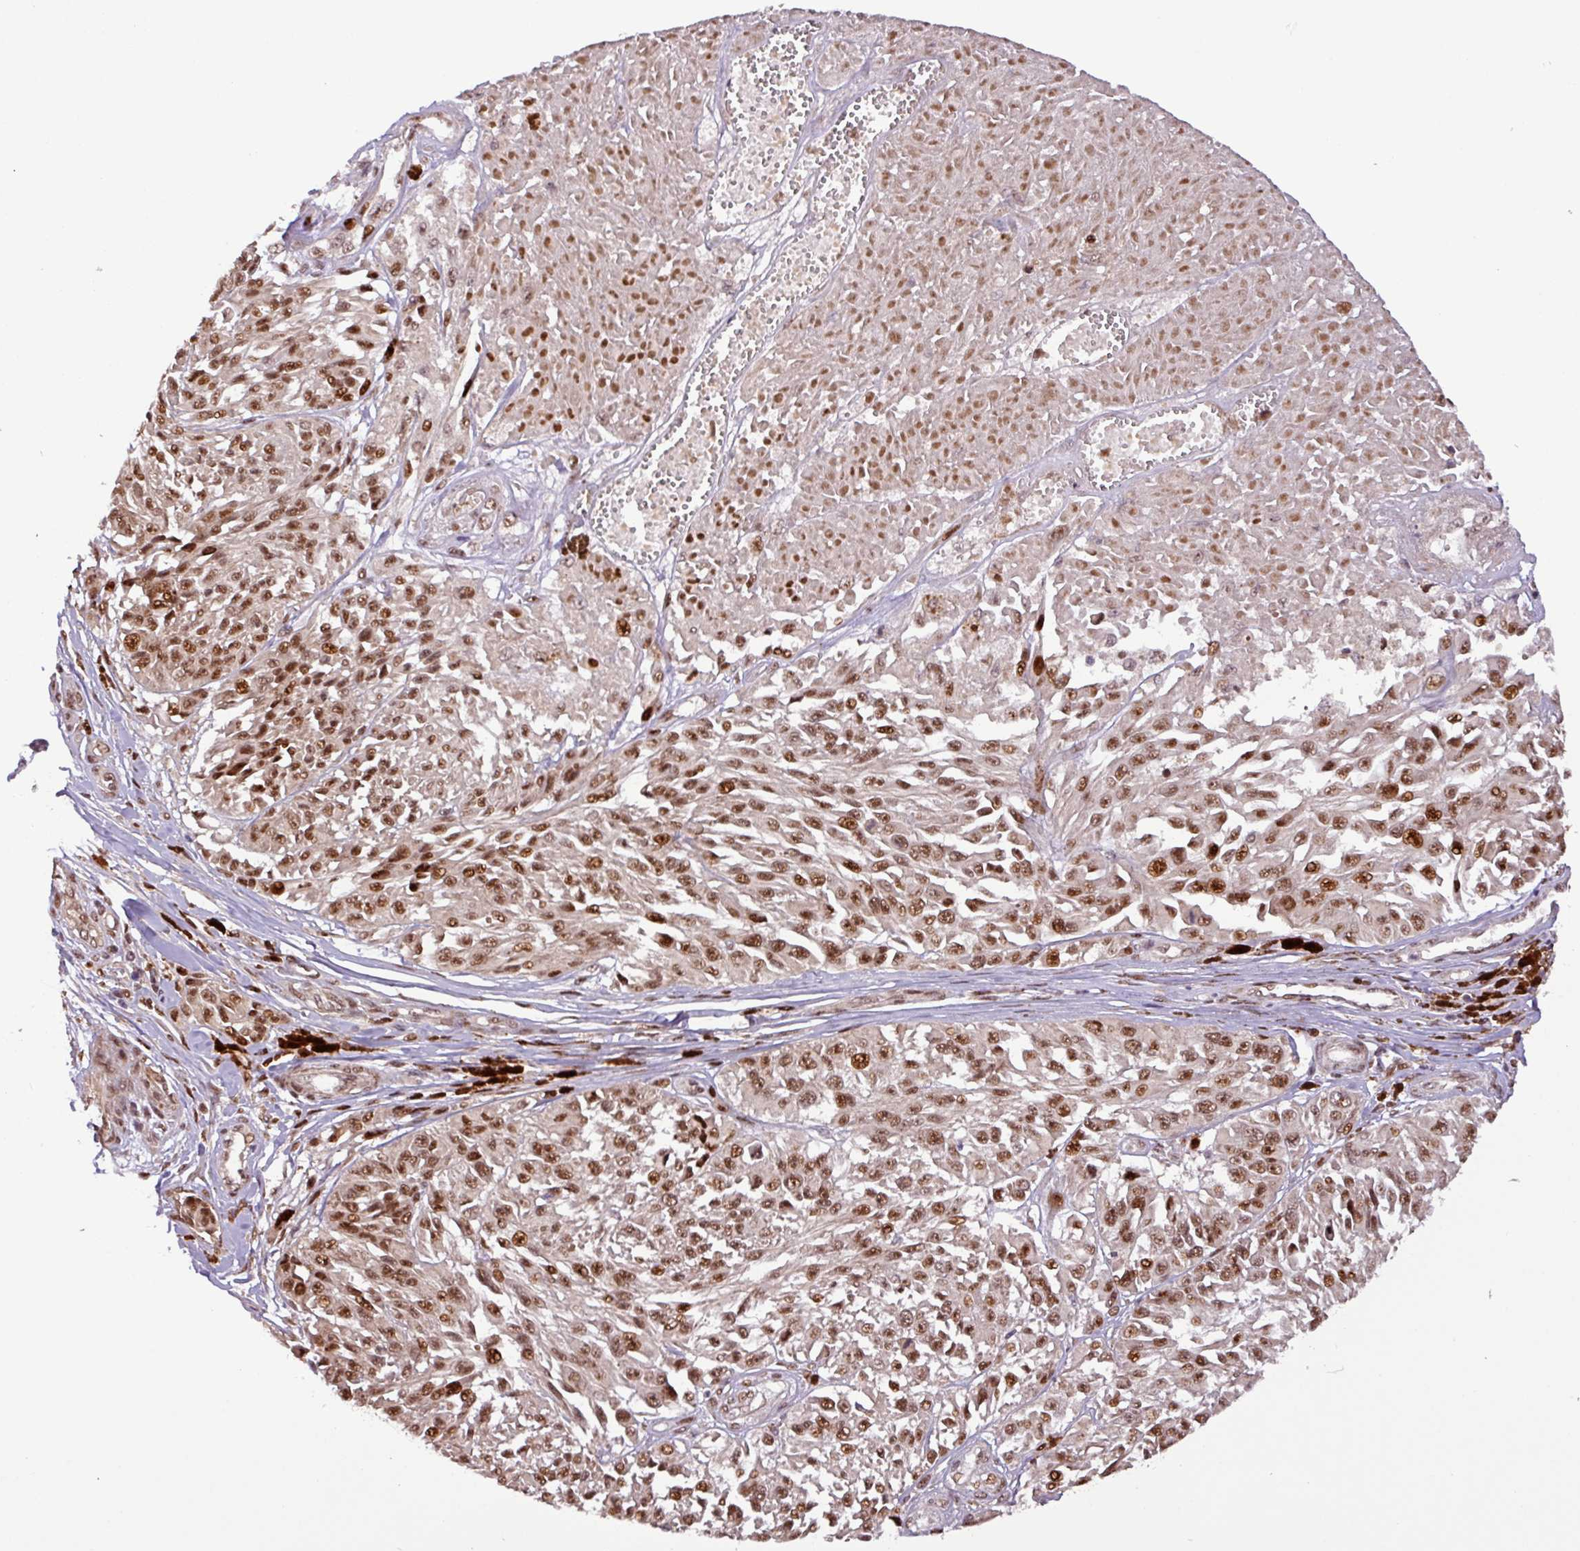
{"staining": {"intensity": "moderate", "quantity": ">75%", "location": "nuclear"}, "tissue": "melanoma", "cell_type": "Tumor cells", "image_type": "cancer", "snomed": [{"axis": "morphology", "description": "Malignant melanoma, NOS"}, {"axis": "topography", "description": "Skin"}], "caption": "There is medium levels of moderate nuclear expression in tumor cells of melanoma, as demonstrated by immunohistochemical staining (brown color).", "gene": "SLC22A24", "patient": {"sex": "male", "age": 94}}